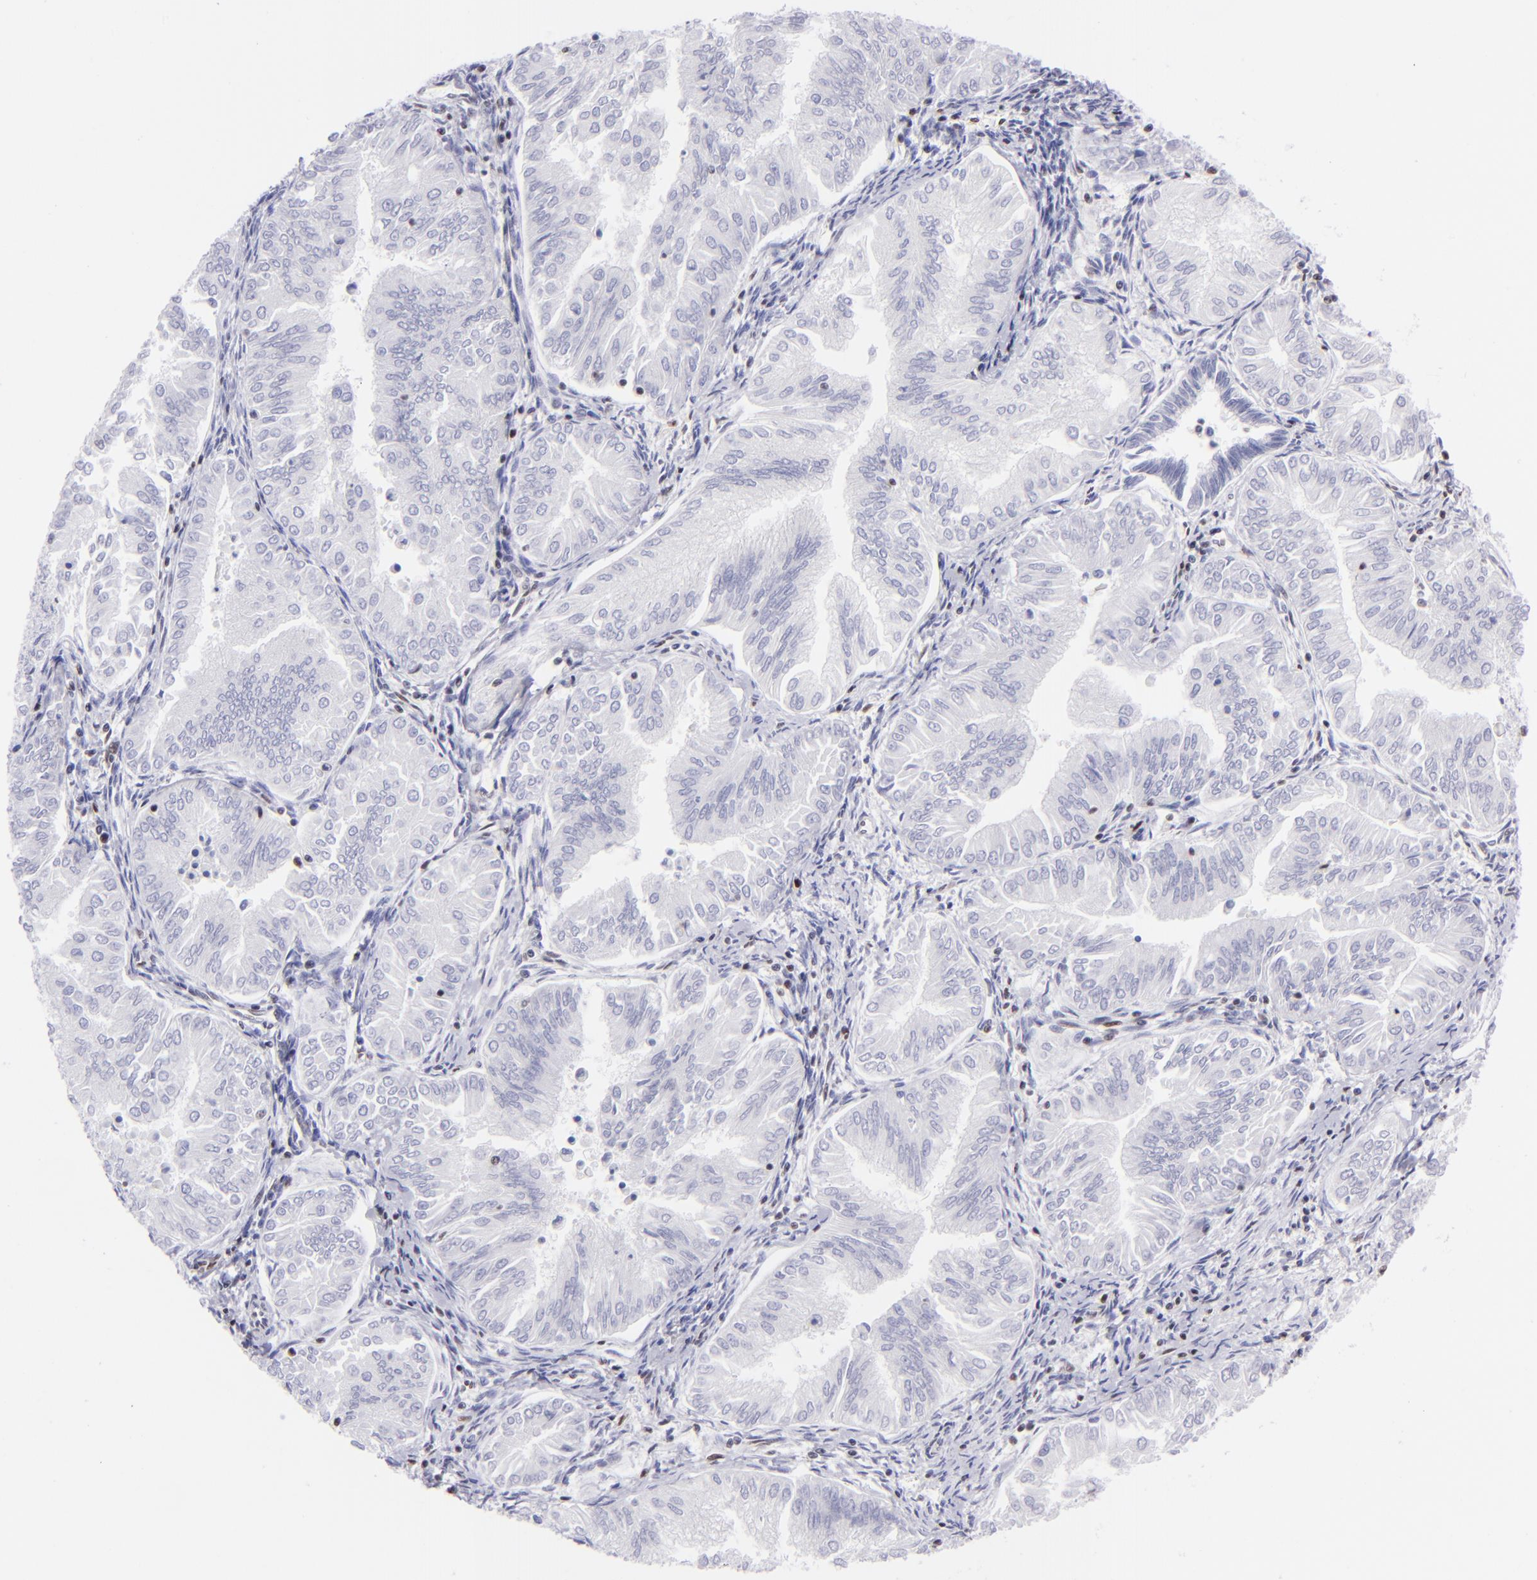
{"staining": {"intensity": "negative", "quantity": "none", "location": "none"}, "tissue": "endometrial cancer", "cell_type": "Tumor cells", "image_type": "cancer", "snomed": [{"axis": "morphology", "description": "Adenocarcinoma, NOS"}, {"axis": "topography", "description": "Endometrium"}], "caption": "Adenocarcinoma (endometrial) was stained to show a protein in brown. There is no significant expression in tumor cells.", "gene": "ETS1", "patient": {"sex": "female", "age": 53}}